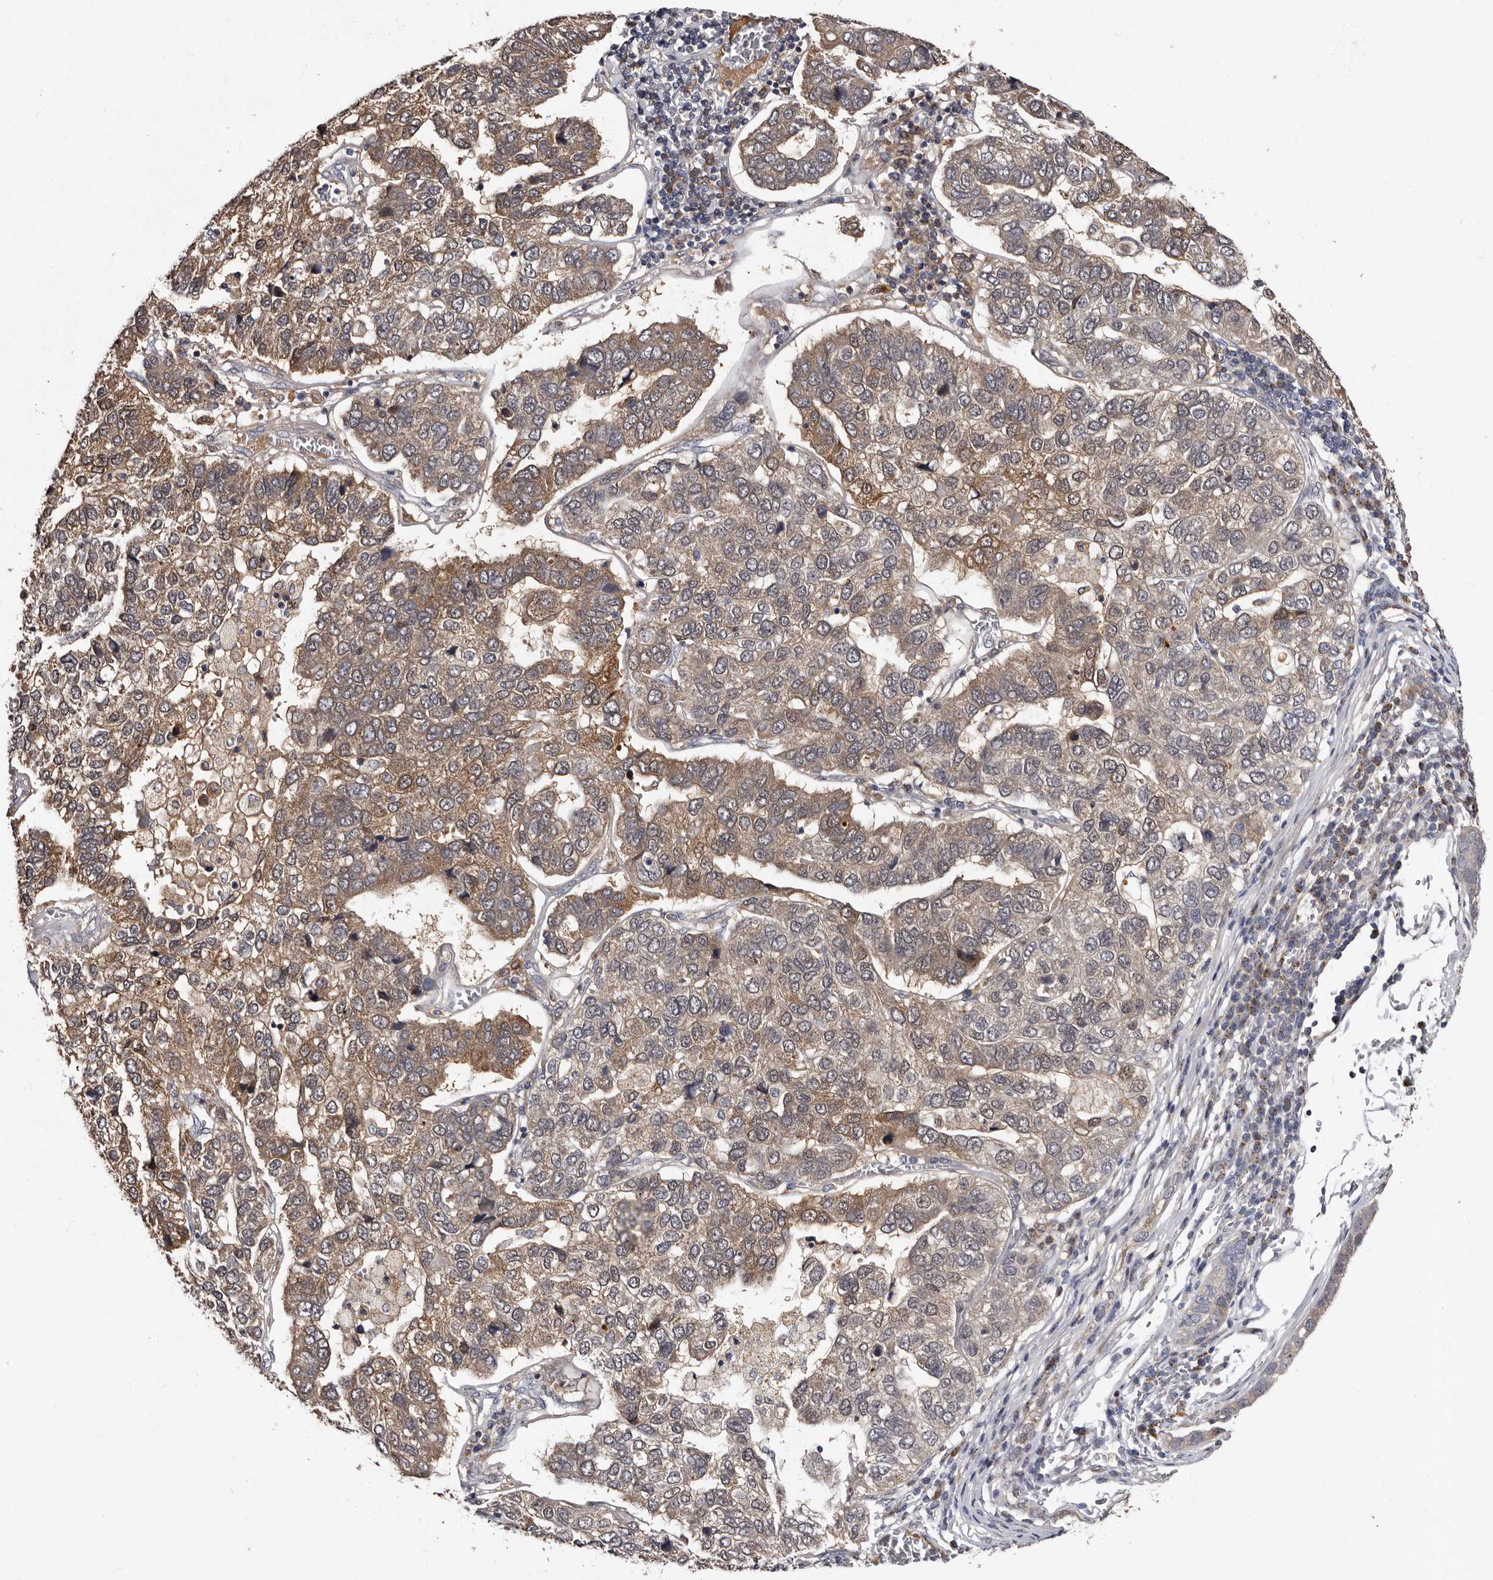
{"staining": {"intensity": "weak", "quantity": ">75%", "location": "cytoplasmic/membranous"}, "tissue": "pancreatic cancer", "cell_type": "Tumor cells", "image_type": "cancer", "snomed": [{"axis": "morphology", "description": "Adenocarcinoma, NOS"}, {"axis": "topography", "description": "Pancreas"}], "caption": "This micrograph shows IHC staining of human pancreatic cancer (adenocarcinoma), with low weak cytoplasmic/membranous expression in about >75% of tumor cells.", "gene": "DNPH1", "patient": {"sex": "female", "age": 61}}